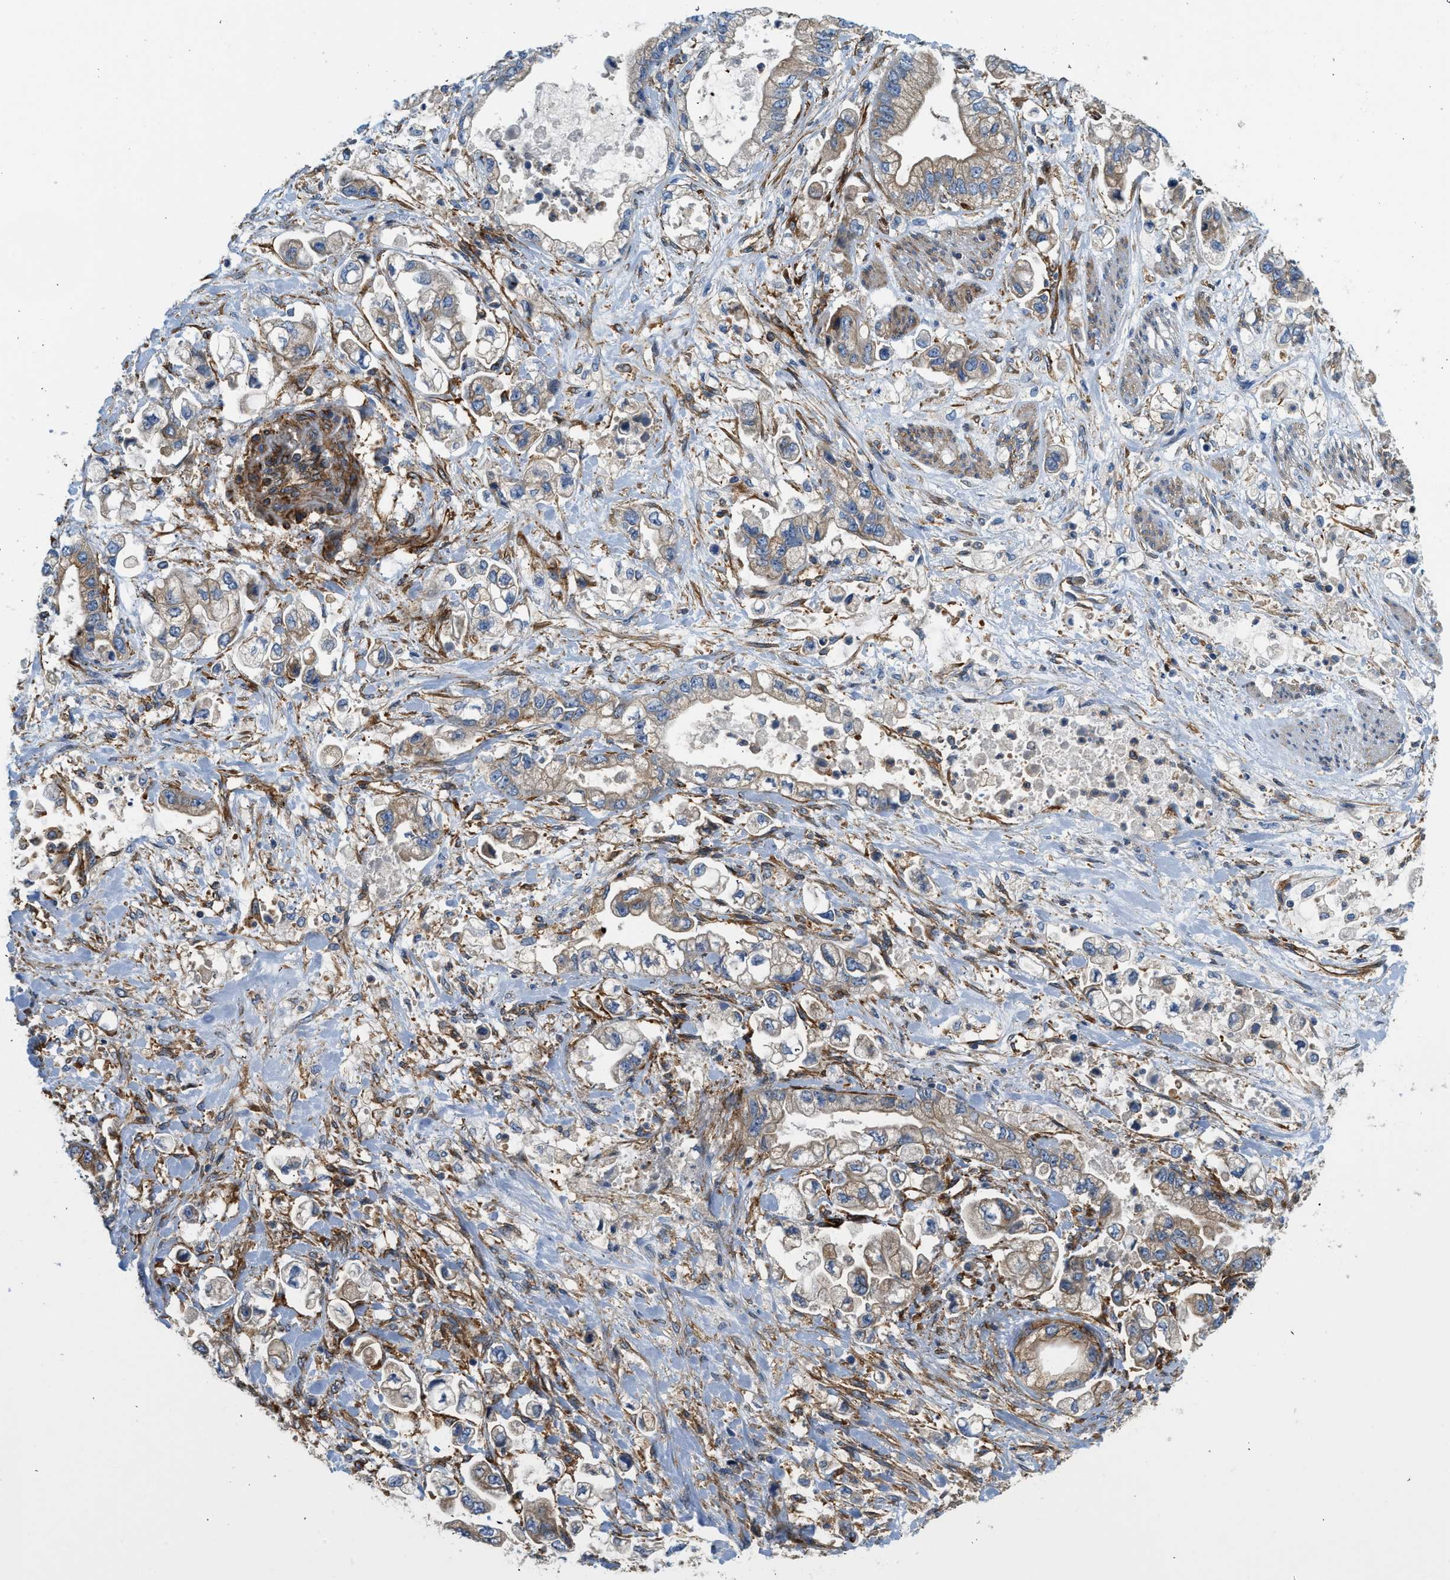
{"staining": {"intensity": "weak", "quantity": "25%-75%", "location": "cytoplasmic/membranous"}, "tissue": "stomach cancer", "cell_type": "Tumor cells", "image_type": "cancer", "snomed": [{"axis": "morphology", "description": "Normal tissue, NOS"}, {"axis": "morphology", "description": "Adenocarcinoma, NOS"}, {"axis": "topography", "description": "Stomach"}], "caption": "This image shows stomach cancer stained with immunohistochemistry to label a protein in brown. The cytoplasmic/membranous of tumor cells show weak positivity for the protein. Nuclei are counter-stained blue.", "gene": "HIP1", "patient": {"sex": "male", "age": 62}}